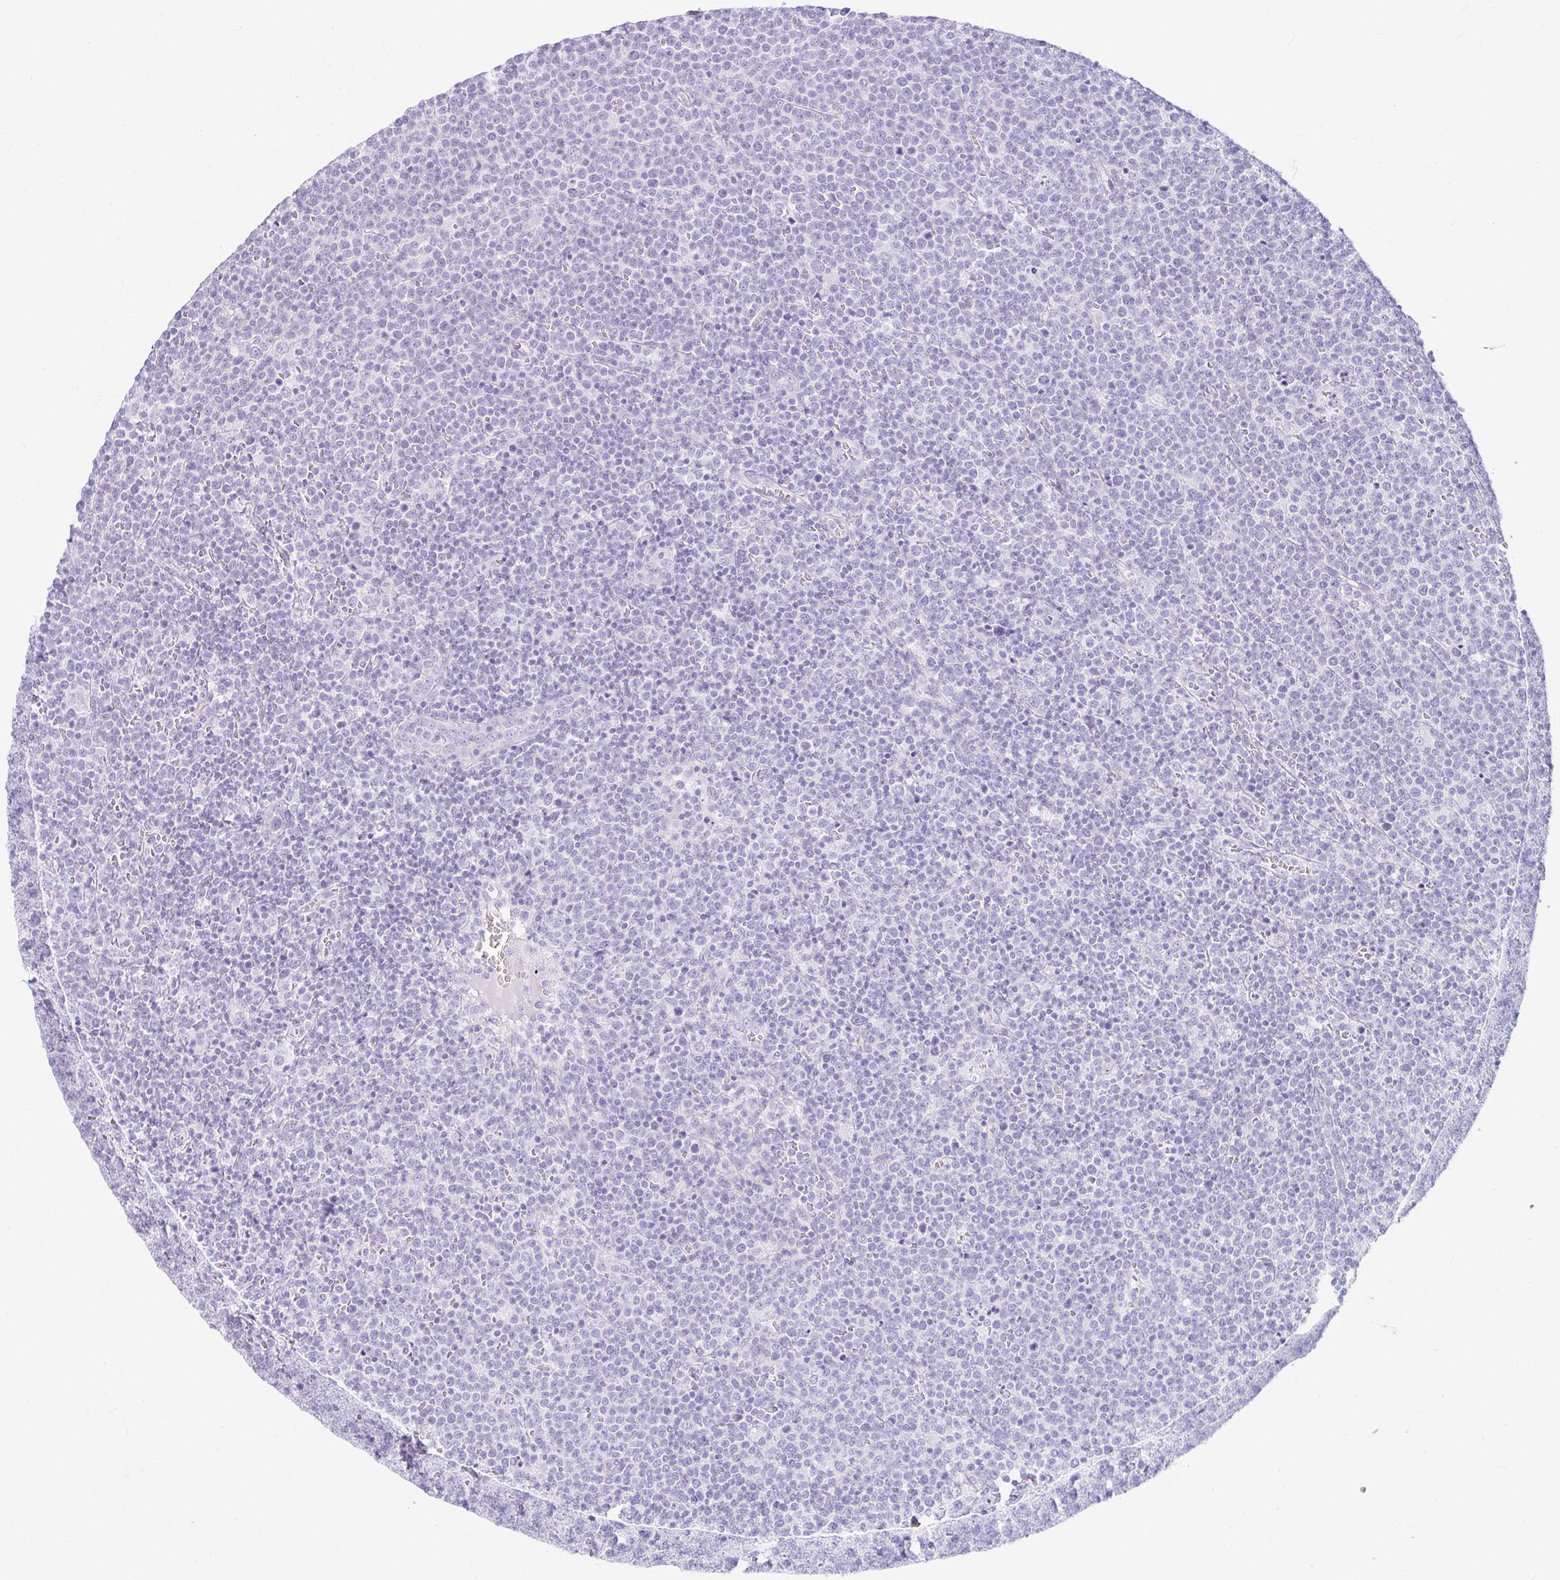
{"staining": {"intensity": "negative", "quantity": "none", "location": "none"}, "tissue": "lymphoma", "cell_type": "Tumor cells", "image_type": "cancer", "snomed": [{"axis": "morphology", "description": "Malignant lymphoma, non-Hodgkin's type, High grade"}, {"axis": "topography", "description": "Lymph node"}], "caption": "High magnification brightfield microscopy of lymphoma stained with DAB (3,3'-diaminobenzidine) (brown) and counterstained with hematoxylin (blue): tumor cells show no significant staining.", "gene": "RASL10A", "patient": {"sex": "male", "age": 61}}